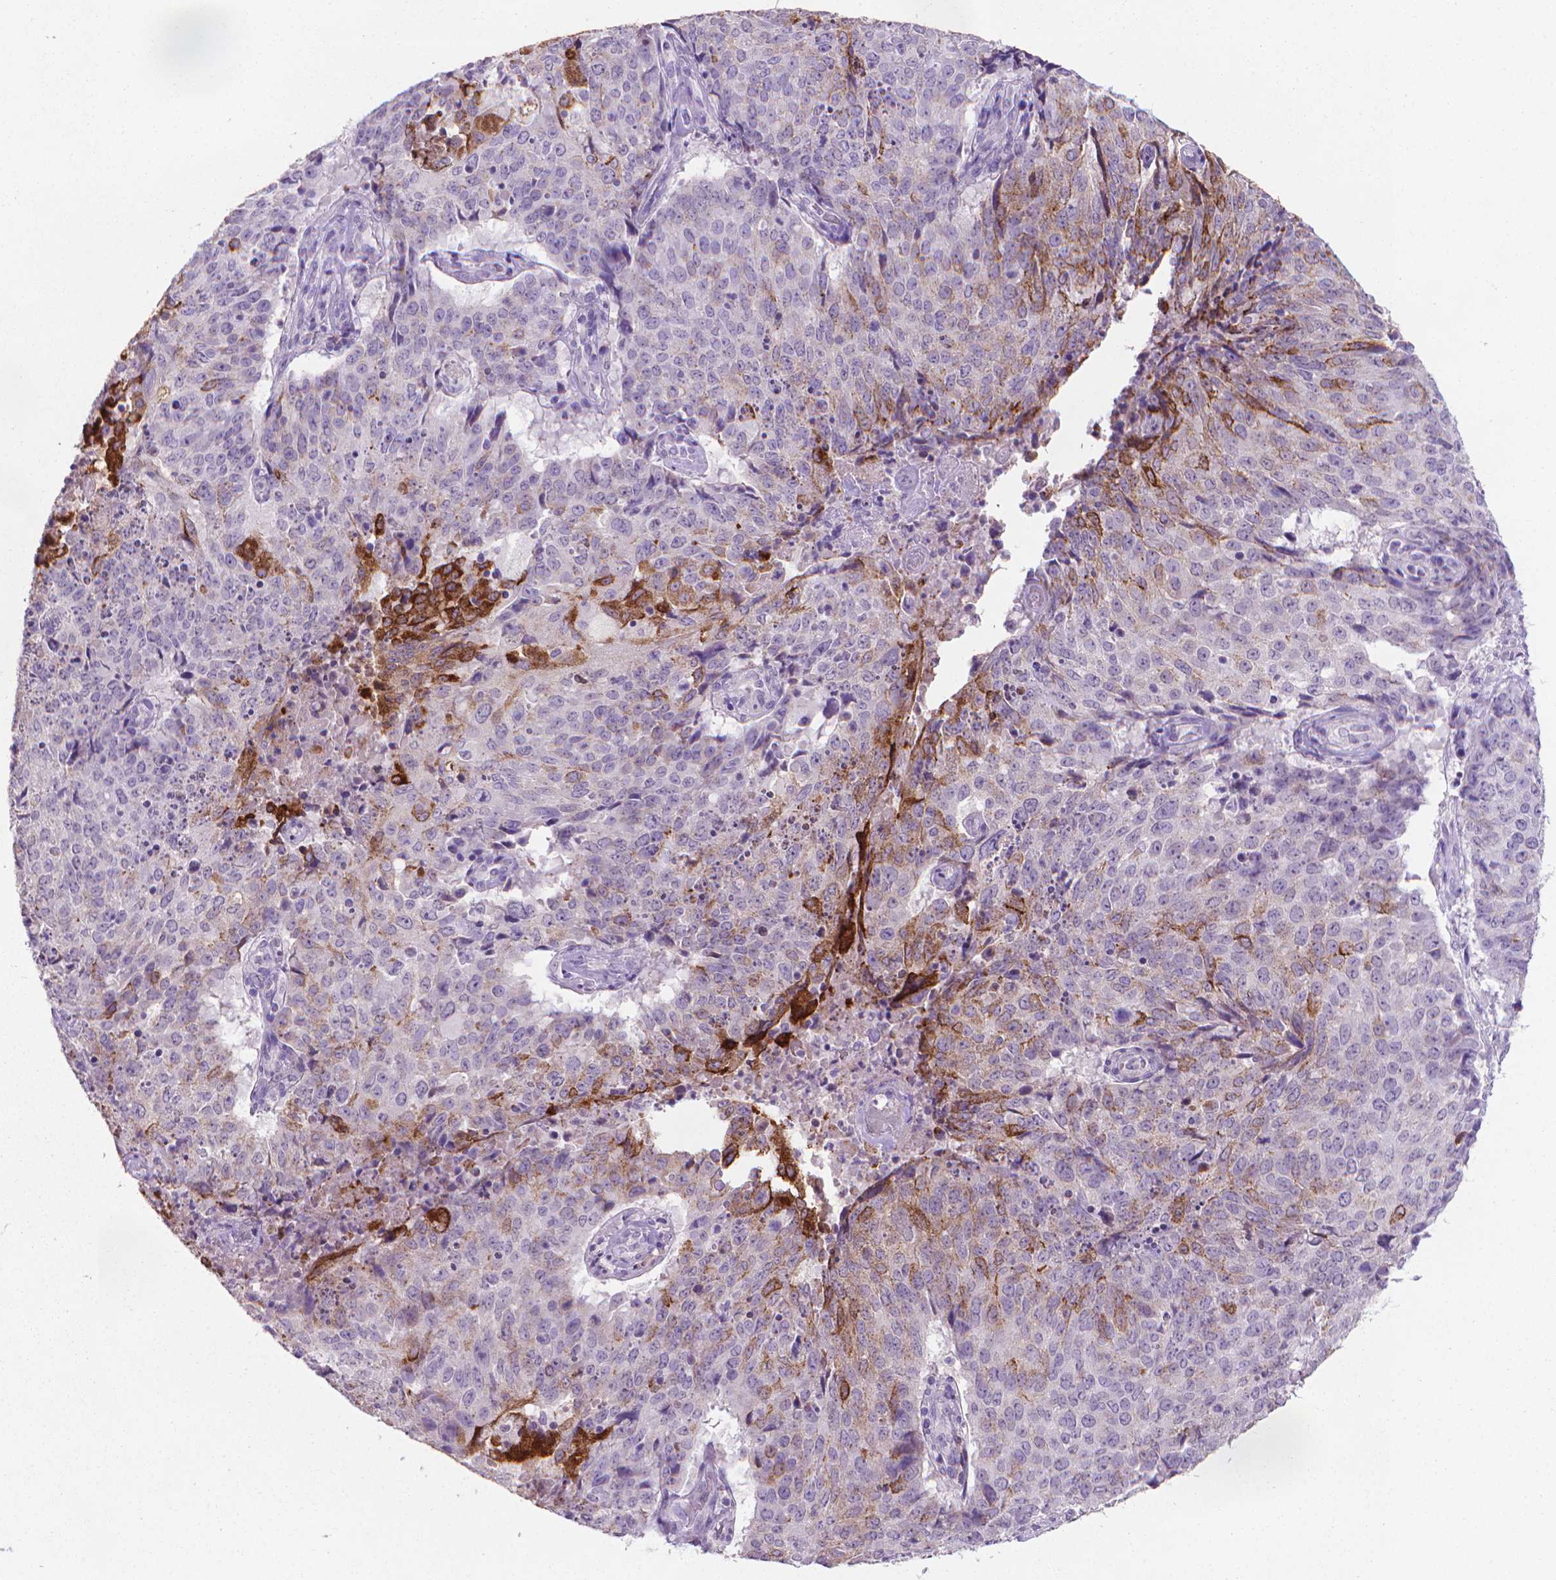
{"staining": {"intensity": "strong", "quantity": "<25%", "location": "cytoplasmic/membranous"}, "tissue": "lung cancer", "cell_type": "Tumor cells", "image_type": "cancer", "snomed": [{"axis": "morphology", "description": "Normal tissue, NOS"}, {"axis": "morphology", "description": "Squamous cell carcinoma, NOS"}, {"axis": "topography", "description": "Bronchus"}, {"axis": "topography", "description": "Lung"}], "caption": "About <25% of tumor cells in lung squamous cell carcinoma show strong cytoplasmic/membranous protein staining as visualized by brown immunohistochemical staining.", "gene": "MUC1", "patient": {"sex": "male", "age": 64}}